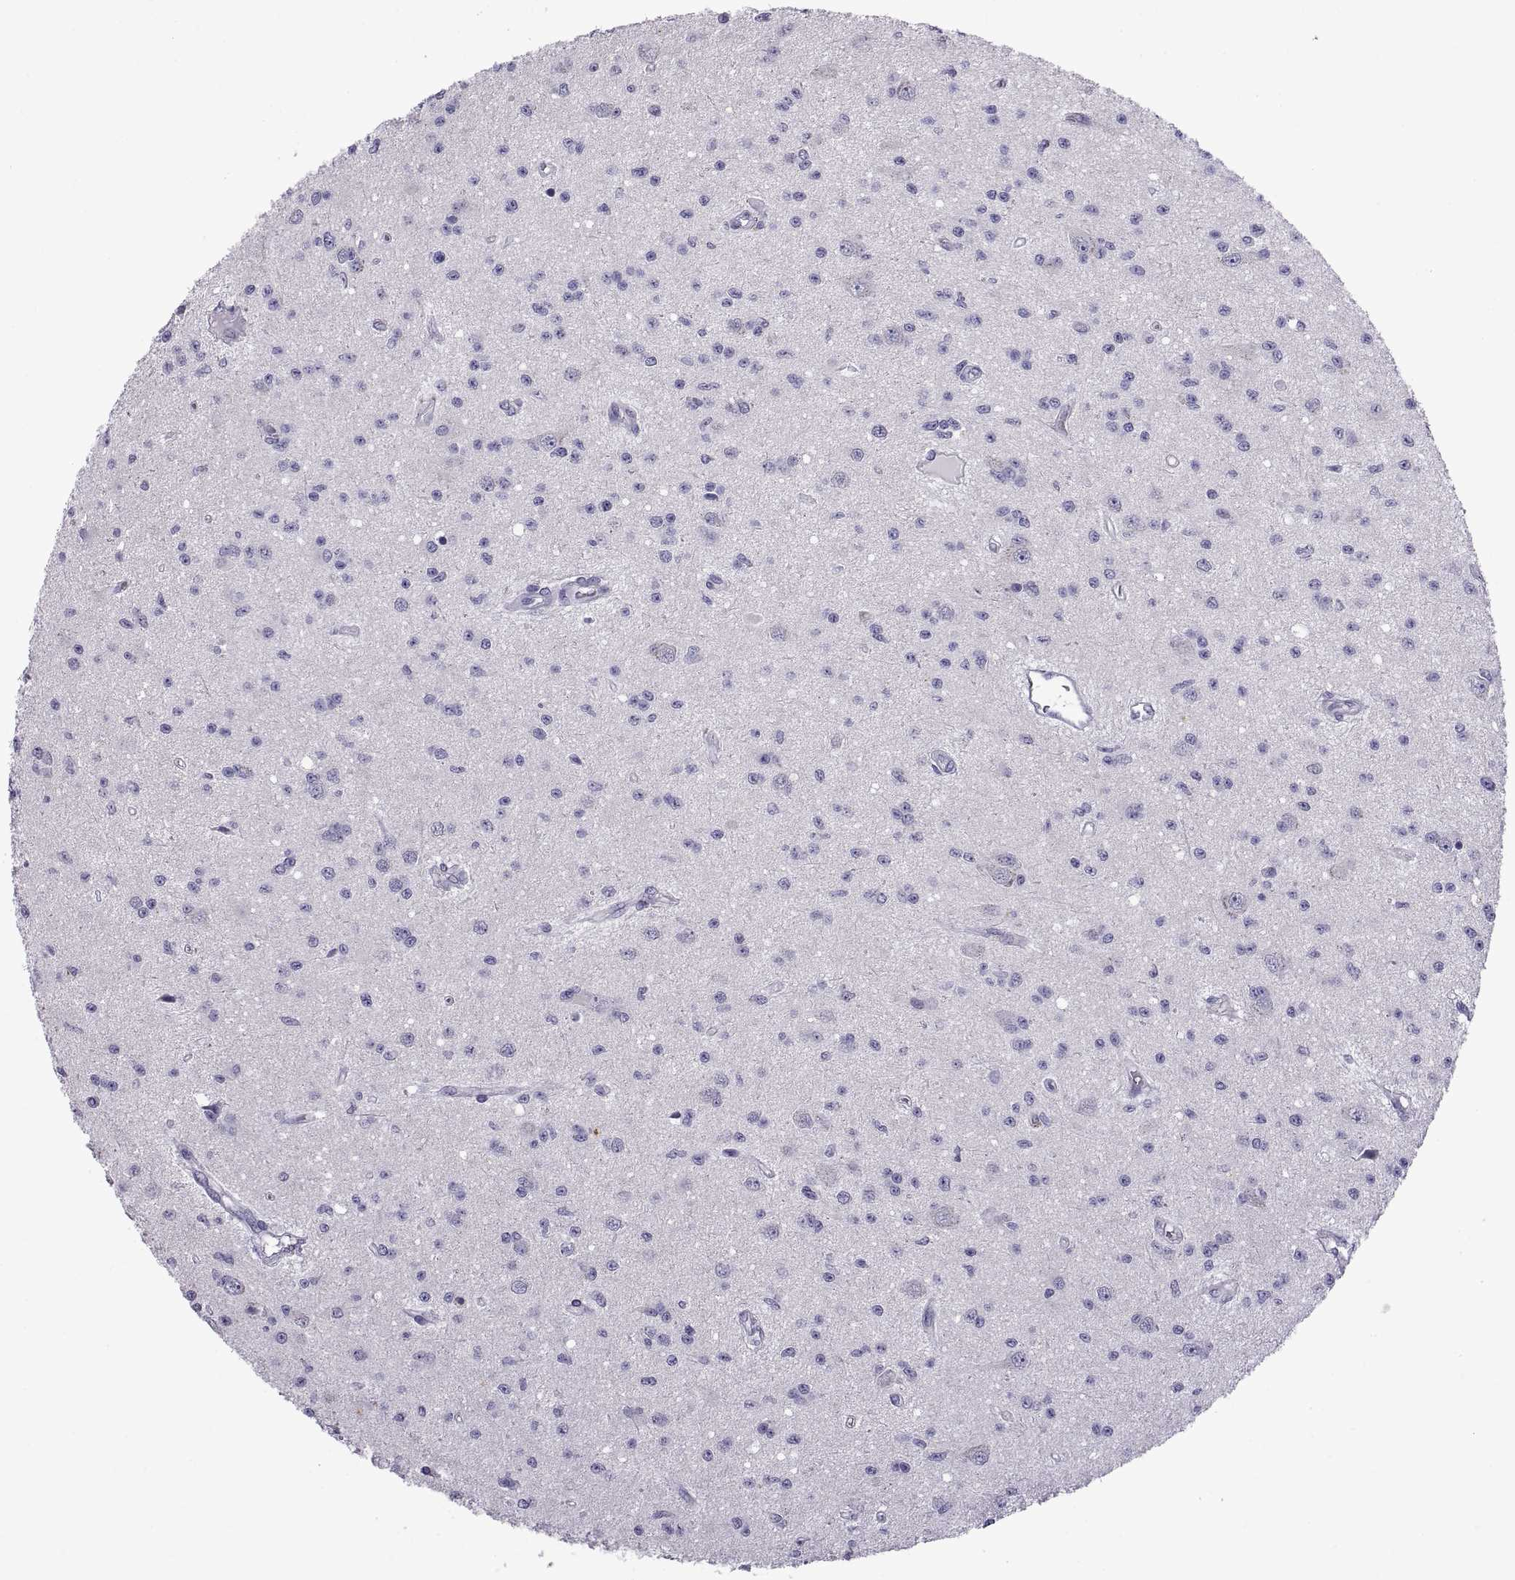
{"staining": {"intensity": "negative", "quantity": "none", "location": "none"}, "tissue": "glioma", "cell_type": "Tumor cells", "image_type": "cancer", "snomed": [{"axis": "morphology", "description": "Glioma, malignant, Low grade"}, {"axis": "topography", "description": "Brain"}], "caption": "This is an IHC image of human glioma. There is no staining in tumor cells.", "gene": "SPDYE1", "patient": {"sex": "female", "age": 45}}